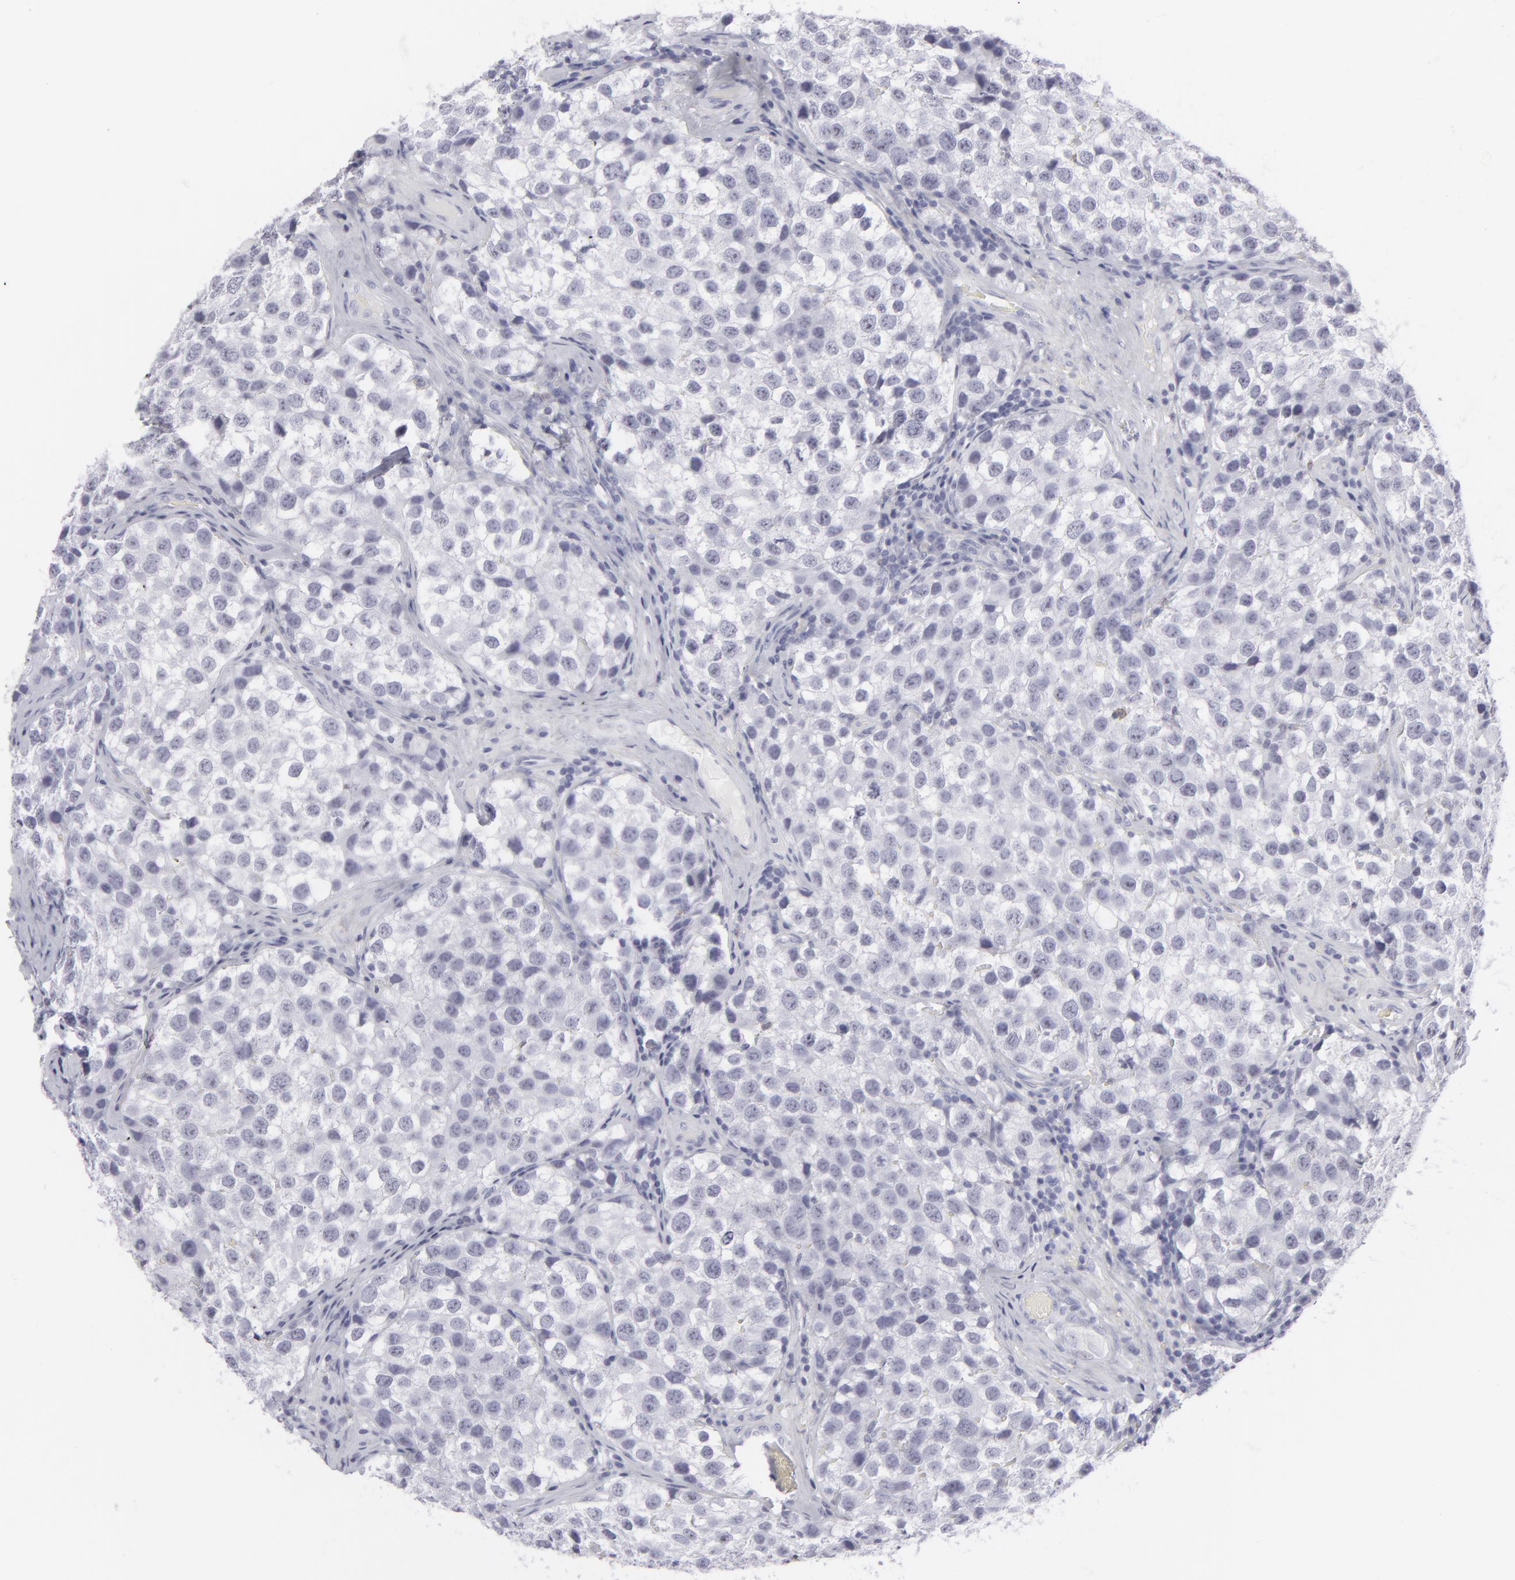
{"staining": {"intensity": "negative", "quantity": "none", "location": "none"}, "tissue": "testis cancer", "cell_type": "Tumor cells", "image_type": "cancer", "snomed": [{"axis": "morphology", "description": "Seminoma, NOS"}, {"axis": "topography", "description": "Testis"}], "caption": "DAB immunohistochemical staining of testis cancer reveals no significant staining in tumor cells.", "gene": "CD7", "patient": {"sex": "male", "age": 39}}